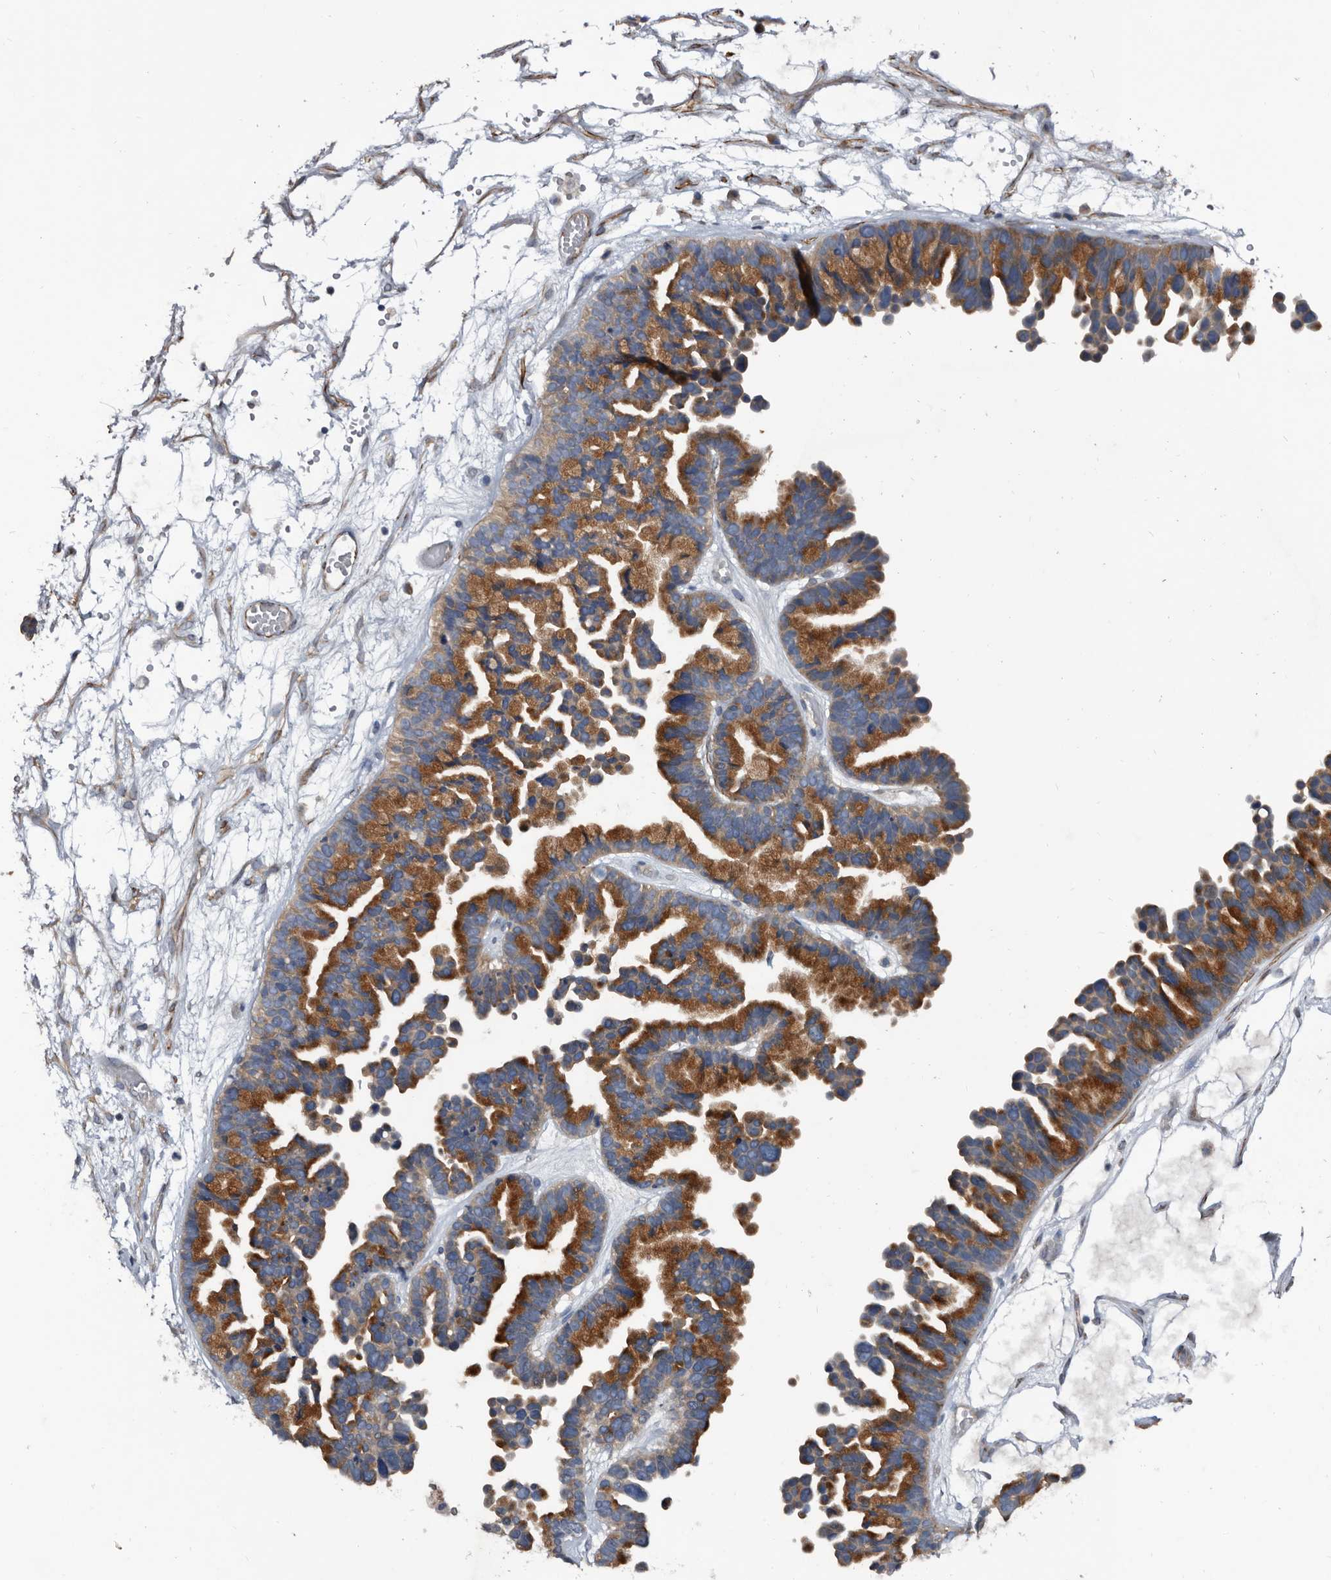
{"staining": {"intensity": "strong", "quantity": "25%-75%", "location": "cytoplasmic/membranous"}, "tissue": "ovarian cancer", "cell_type": "Tumor cells", "image_type": "cancer", "snomed": [{"axis": "morphology", "description": "Cystadenocarcinoma, serous, NOS"}, {"axis": "topography", "description": "Ovary"}], "caption": "Strong cytoplasmic/membranous staining for a protein is identified in approximately 25%-75% of tumor cells of serous cystadenocarcinoma (ovarian) using IHC.", "gene": "IARS1", "patient": {"sex": "female", "age": 56}}